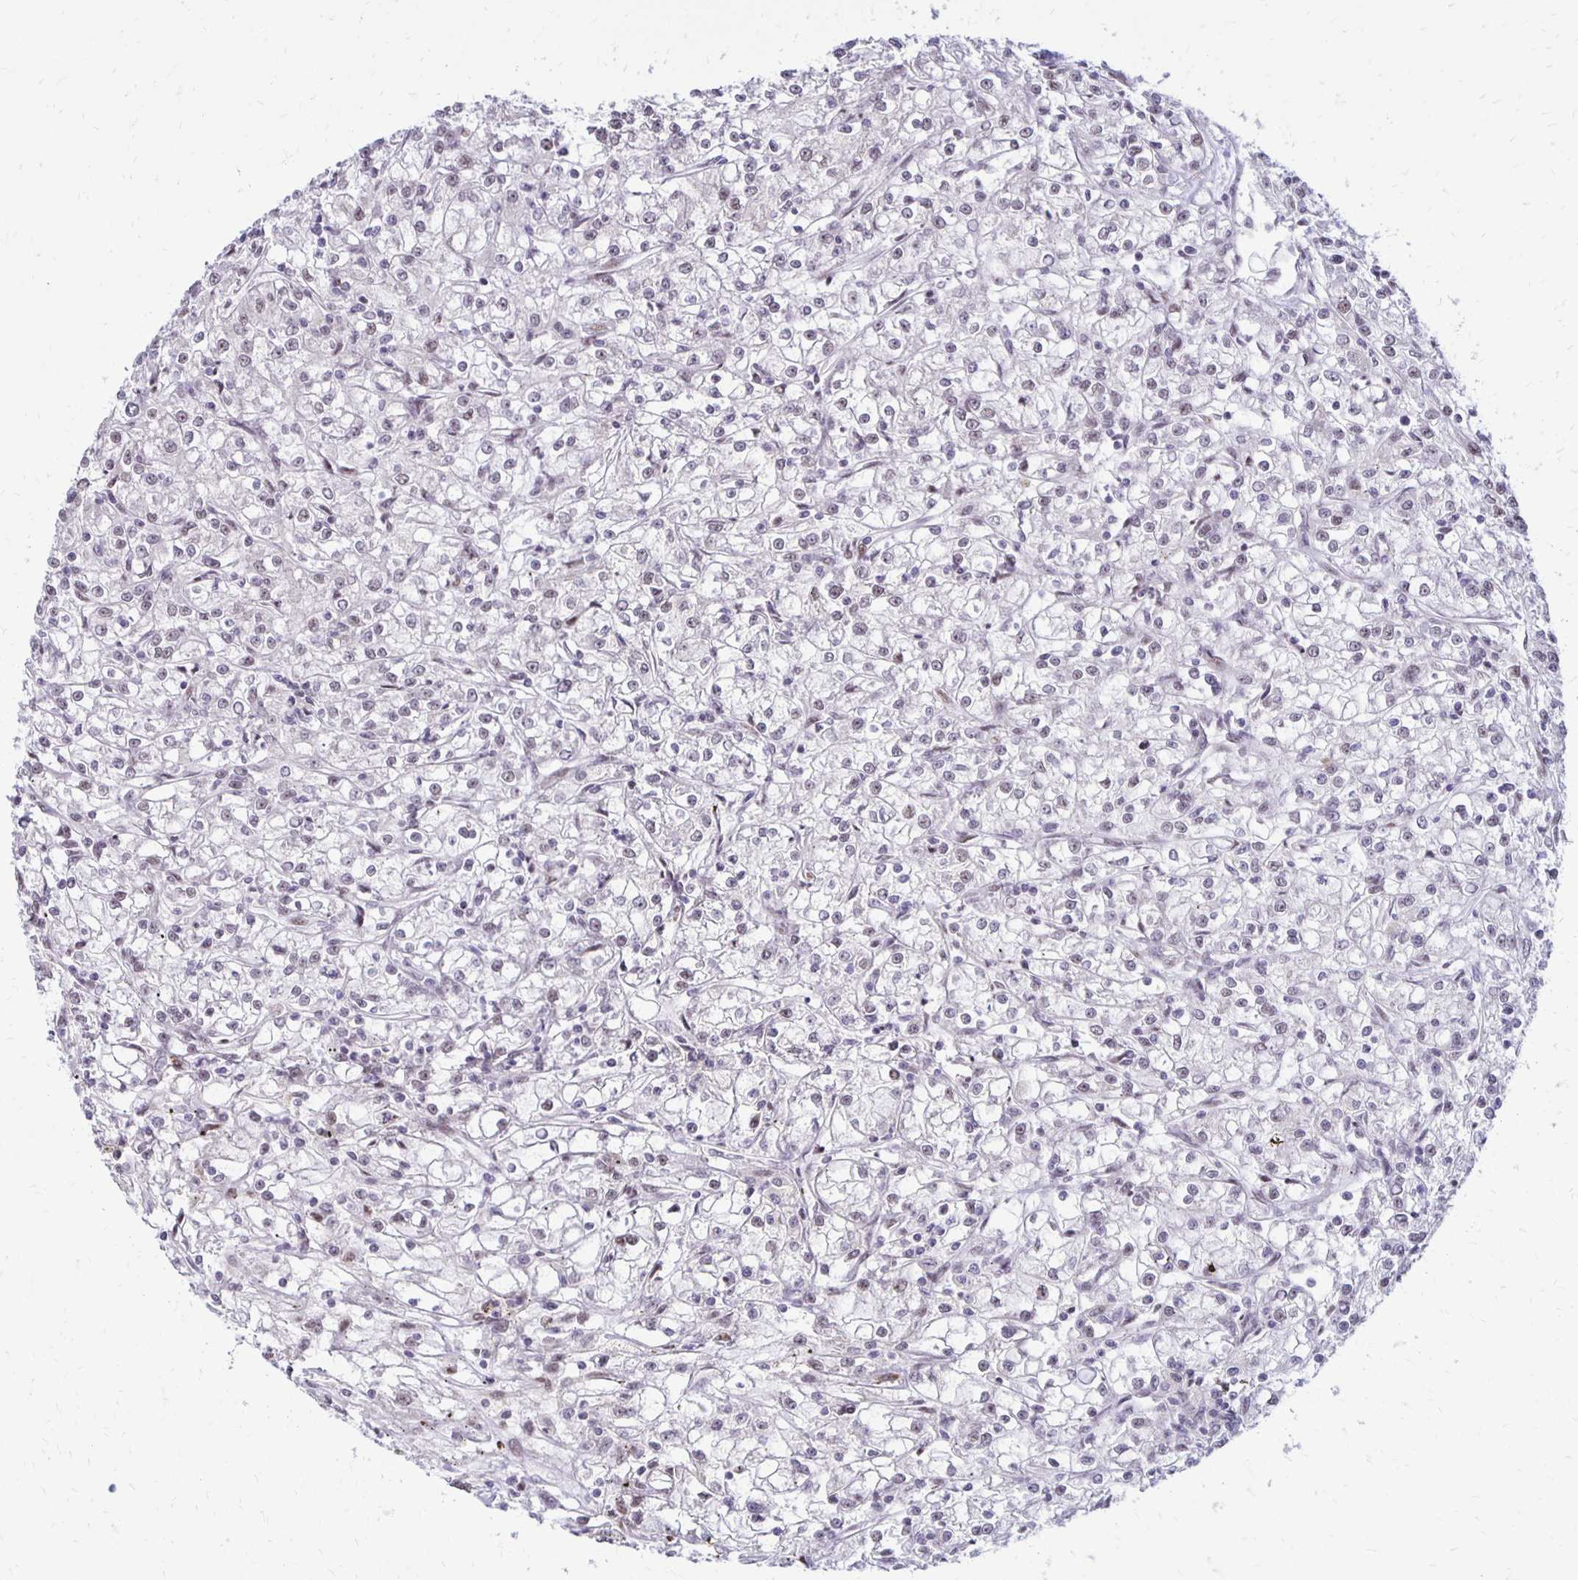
{"staining": {"intensity": "negative", "quantity": "none", "location": "none"}, "tissue": "renal cancer", "cell_type": "Tumor cells", "image_type": "cancer", "snomed": [{"axis": "morphology", "description": "Adenocarcinoma, NOS"}, {"axis": "topography", "description": "Kidney"}], "caption": "IHC image of neoplastic tissue: renal adenocarcinoma stained with DAB (3,3'-diaminobenzidine) shows no significant protein staining in tumor cells. (Stains: DAB immunohistochemistry with hematoxylin counter stain, Microscopy: brightfield microscopy at high magnification).", "gene": "DAGLA", "patient": {"sex": "female", "age": 59}}